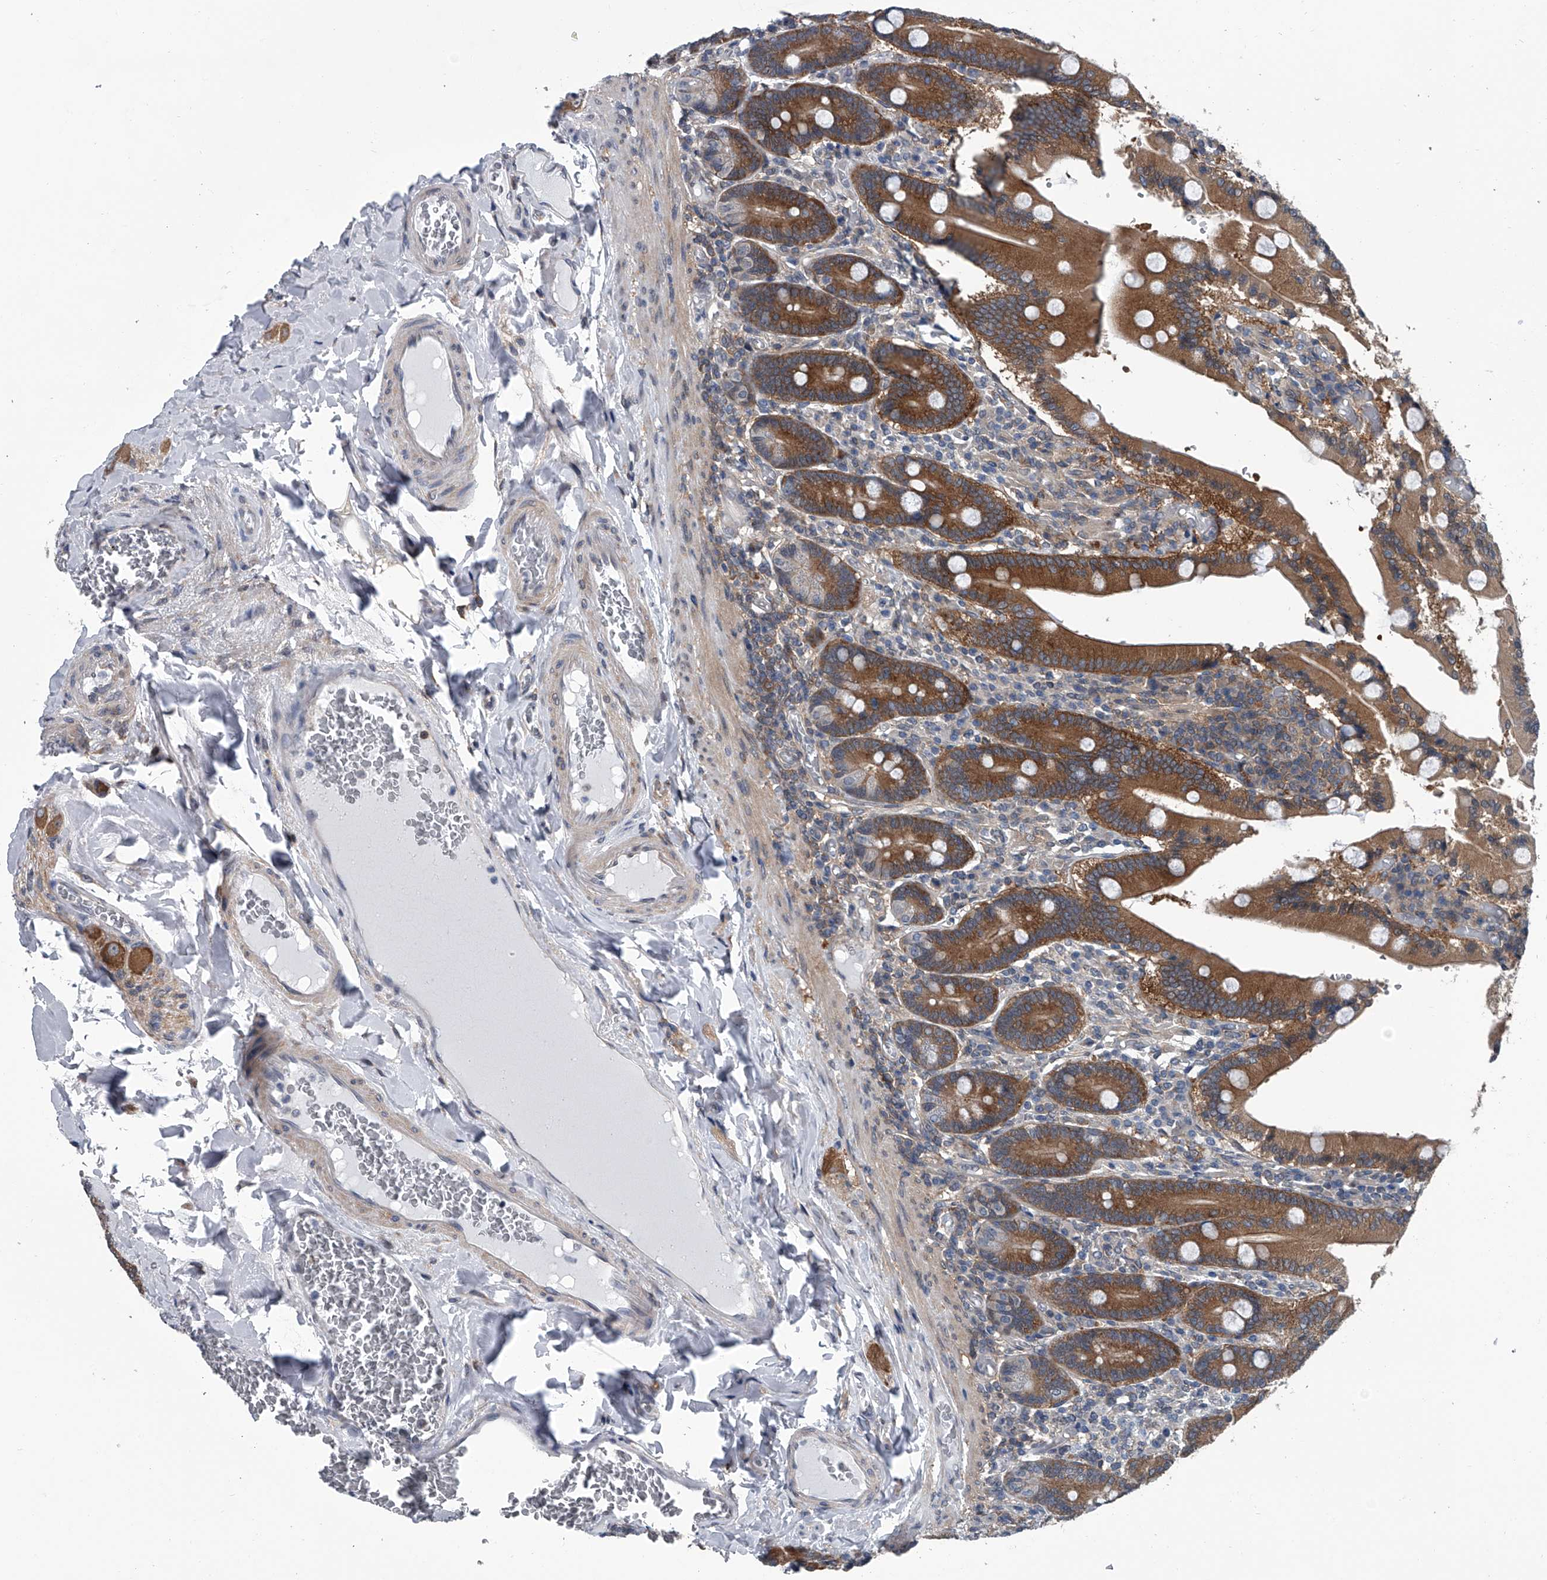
{"staining": {"intensity": "strong", "quantity": ">75%", "location": "cytoplasmic/membranous"}, "tissue": "duodenum", "cell_type": "Glandular cells", "image_type": "normal", "snomed": [{"axis": "morphology", "description": "Normal tissue, NOS"}, {"axis": "topography", "description": "Duodenum"}], "caption": "DAB immunohistochemical staining of benign human duodenum exhibits strong cytoplasmic/membranous protein expression in approximately >75% of glandular cells.", "gene": "PPP2R5D", "patient": {"sex": "female", "age": 62}}